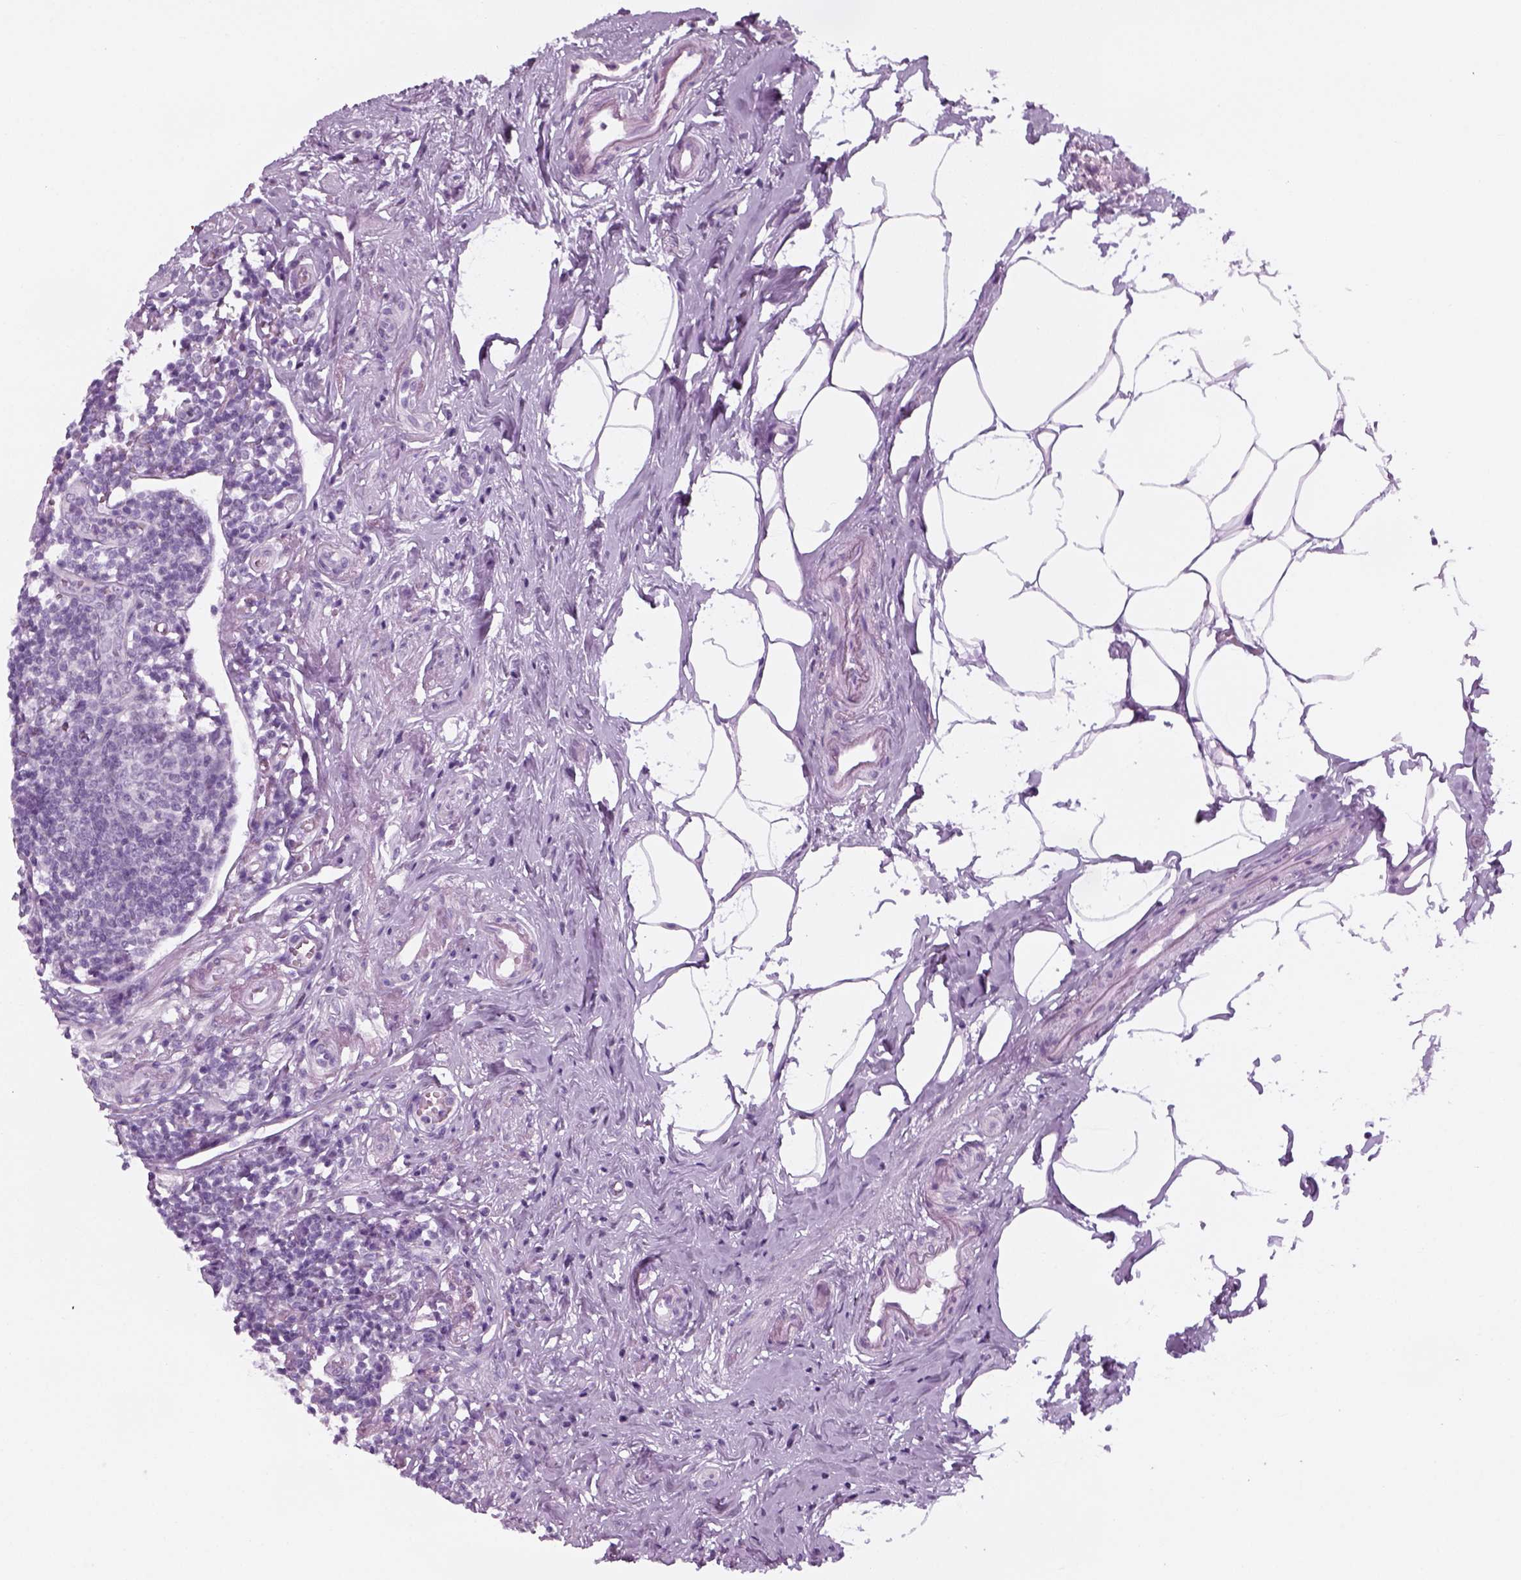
{"staining": {"intensity": "negative", "quantity": "none", "location": "none"}, "tissue": "appendix", "cell_type": "Glandular cells", "image_type": "normal", "snomed": [{"axis": "morphology", "description": "Normal tissue, NOS"}, {"axis": "morphology", "description": "Carcinoma, endometroid"}, {"axis": "topography", "description": "Appendix"}, {"axis": "topography", "description": "Colon"}], "caption": "Immunohistochemistry (IHC) micrograph of unremarkable appendix: appendix stained with DAB (3,3'-diaminobenzidine) exhibits no significant protein positivity in glandular cells.", "gene": "KRT75", "patient": {"sex": "female", "age": 60}}